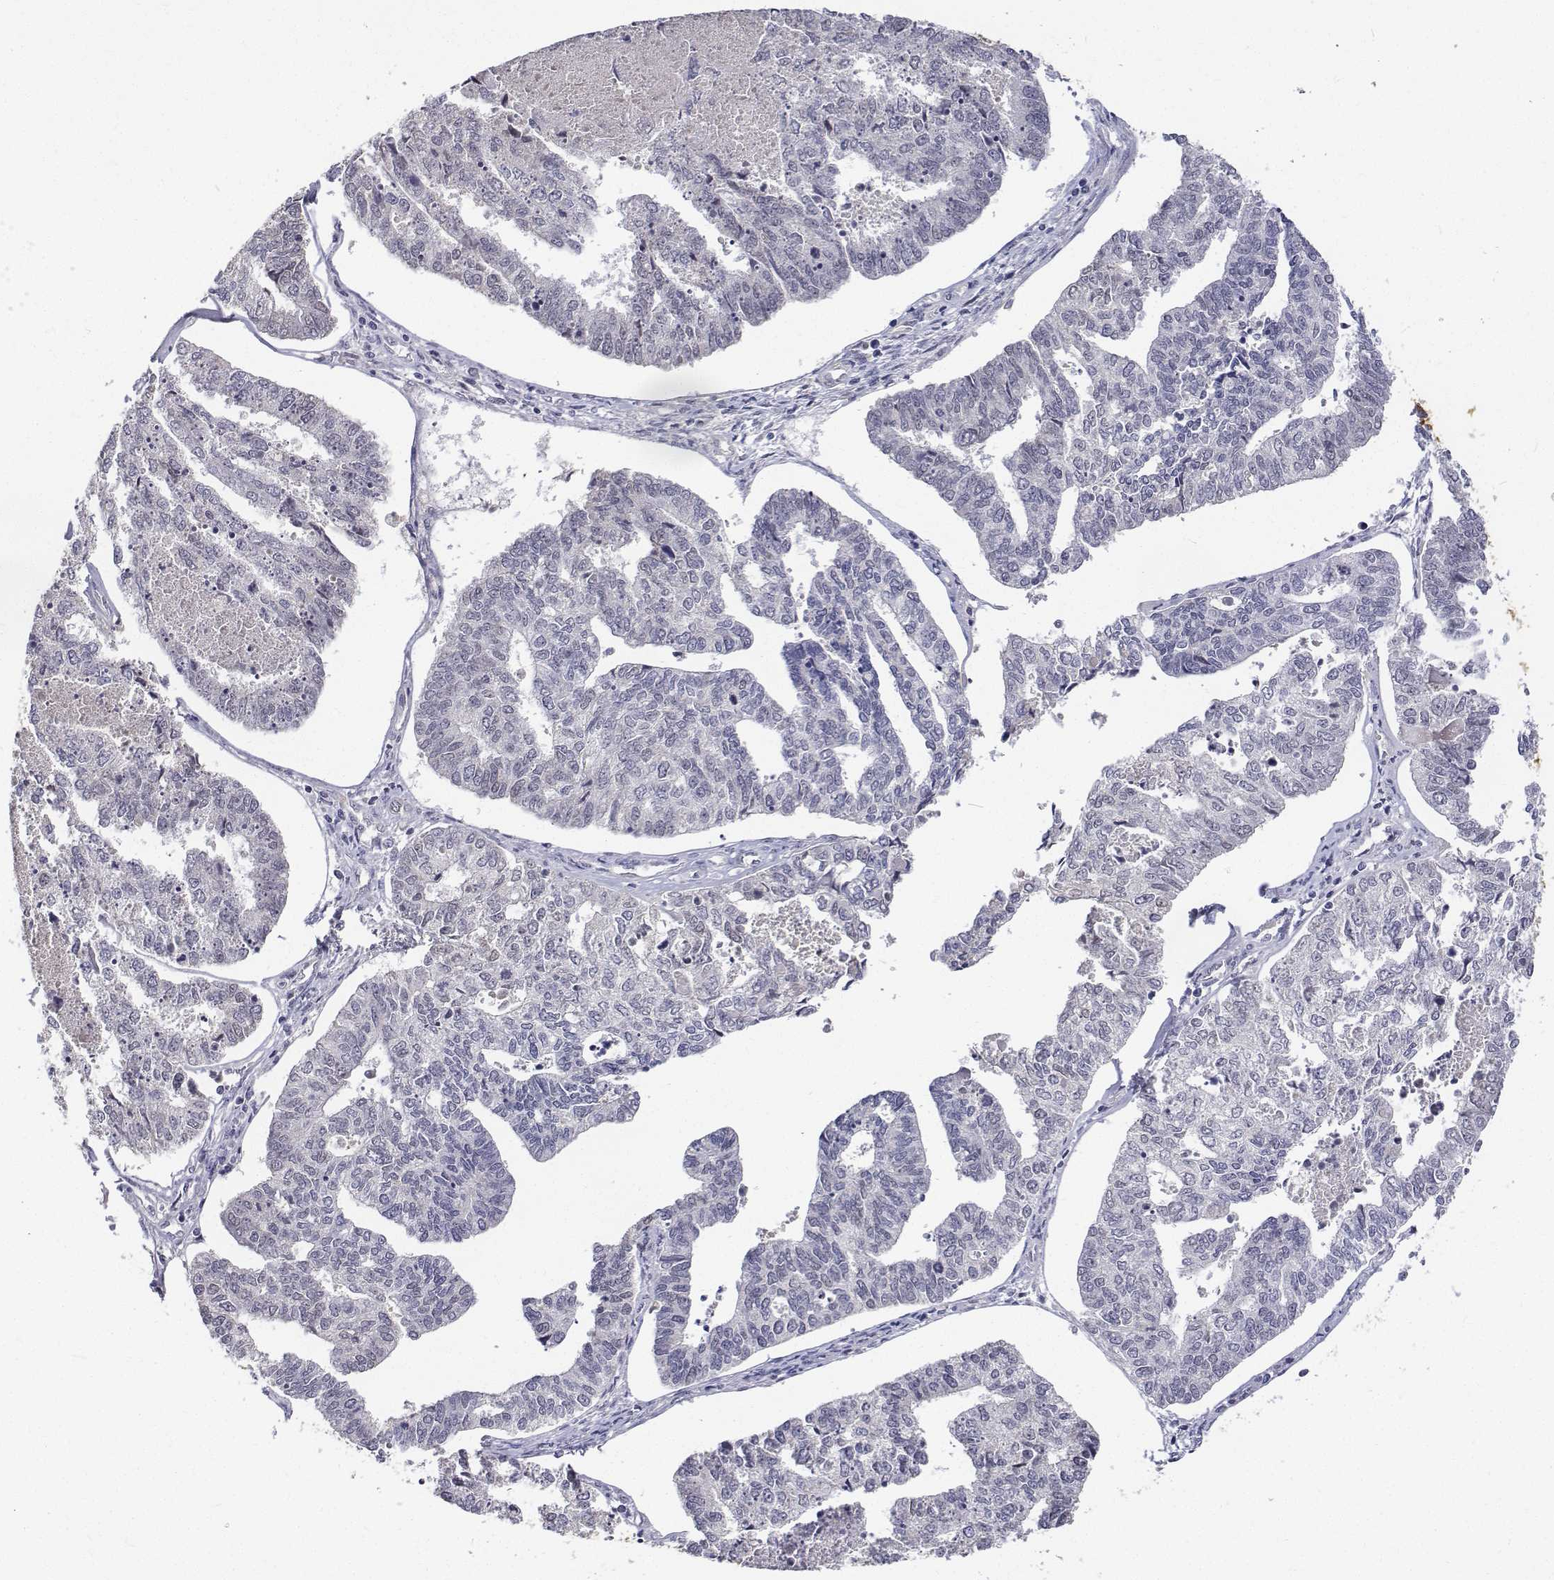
{"staining": {"intensity": "negative", "quantity": "none", "location": "none"}, "tissue": "endometrial cancer", "cell_type": "Tumor cells", "image_type": "cancer", "snomed": [{"axis": "morphology", "description": "Adenocarcinoma, NOS"}, {"axis": "topography", "description": "Endometrium"}], "caption": "The photomicrograph demonstrates no significant positivity in tumor cells of endometrial adenocarcinoma. (DAB (3,3'-diaminobenzidine) immunohistochemistry visualized using brightfield microscopy, high magnification).", "gene": "ATRX", "patient": {"sex": "female", "age": 73}}